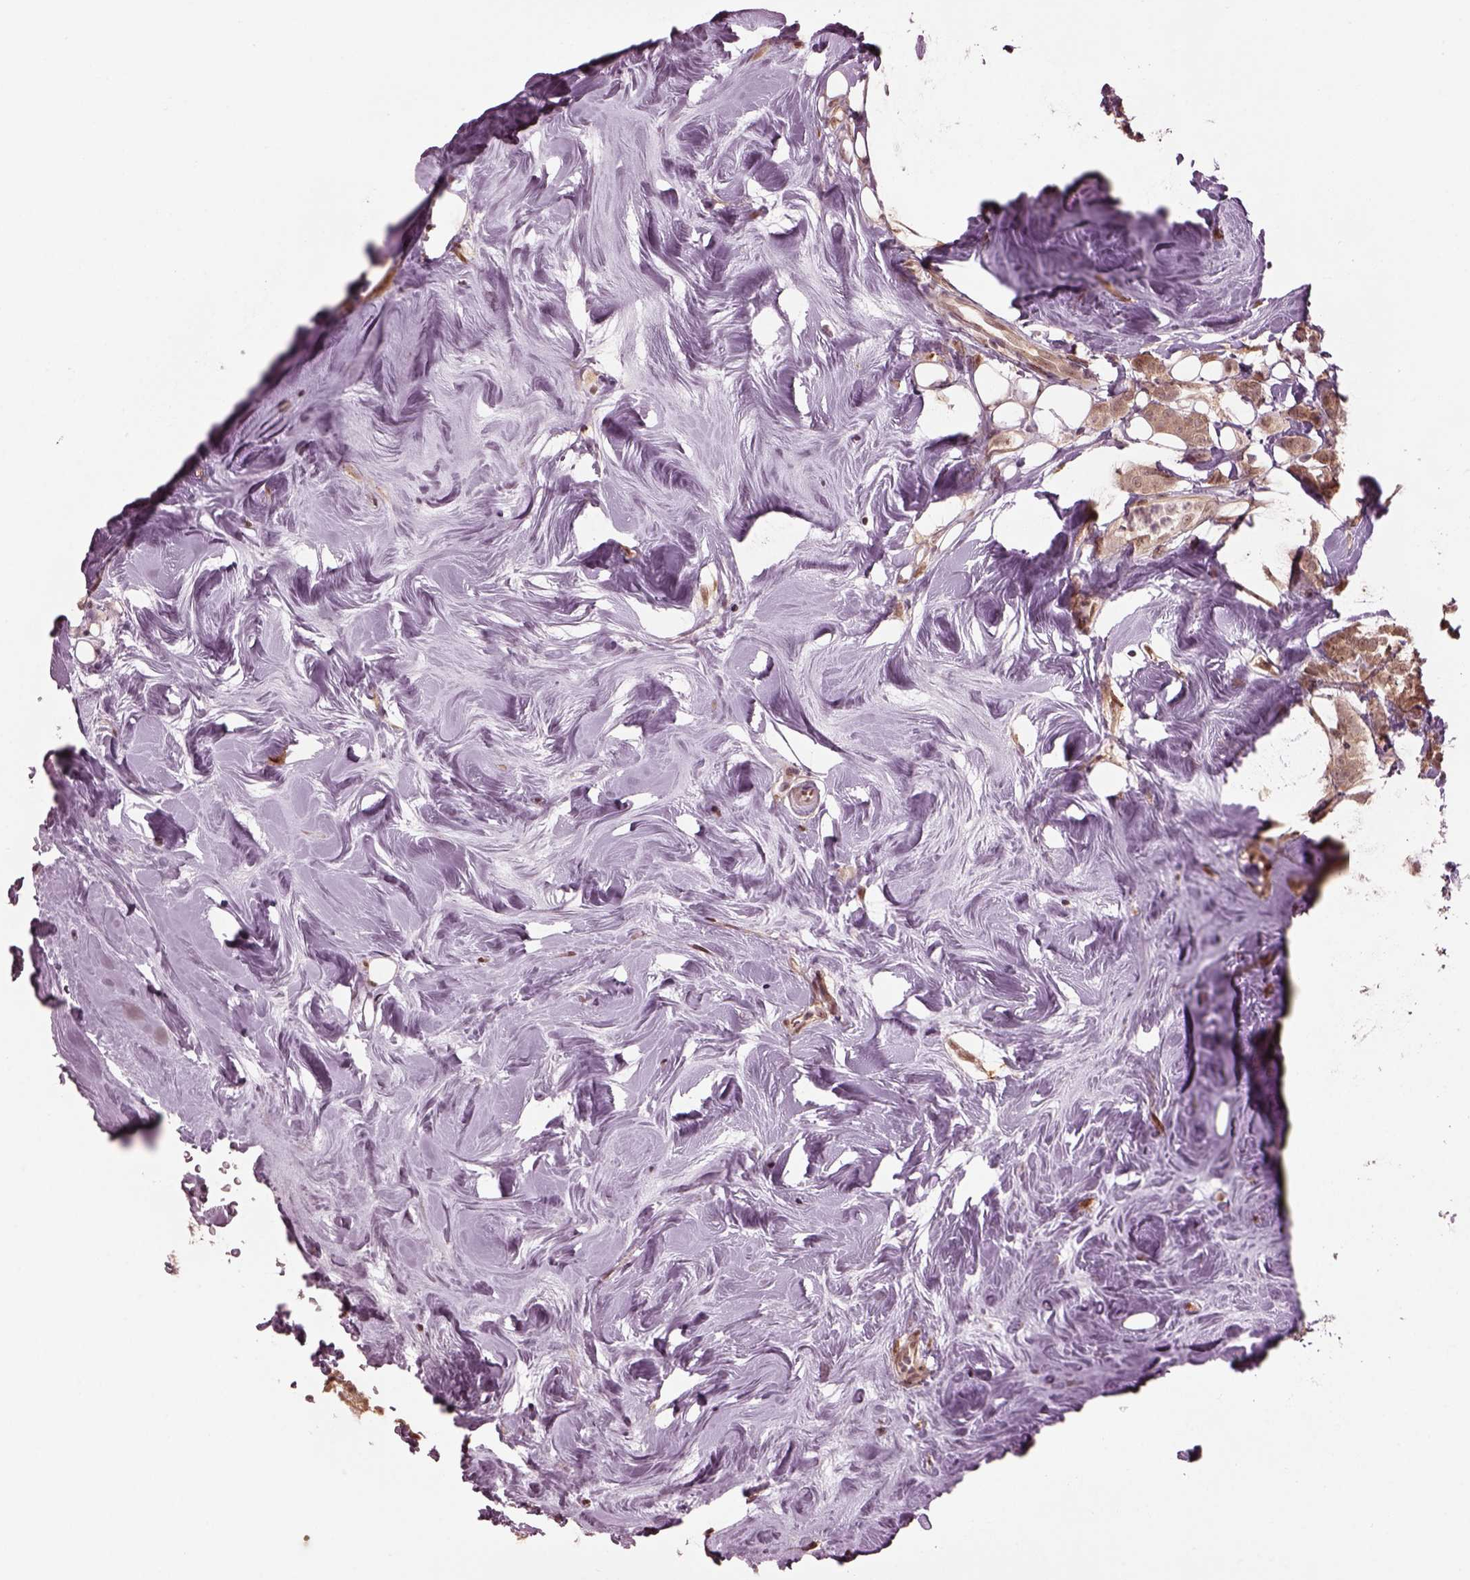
{"staining": {"intensity": "moderate", "quantity": ">75%", "location": "cytoplasmic/membranous,nuclear"}, "tissue": "breast cancer", "cell_type": "Tumor cells", "image_type": "cancer", "snomed": [{"axis": "morphology", "description": "Lobular carcinoma"}, {"axis": "topography", "description": "Breast"}], "caption": "Immunohistochemistry micrograph of neoplastic tissue: human breast cancer stained using immunohistochemistry shows medium levels of moderate protein expression localized specifically in the cytoplasmic/membranous and nuclear of tumor cells, appearing as a cytoplasmic/membranous and nuclear brown color.", "gene": "SRI", "patient": {"sex": "female", "age": 49}}